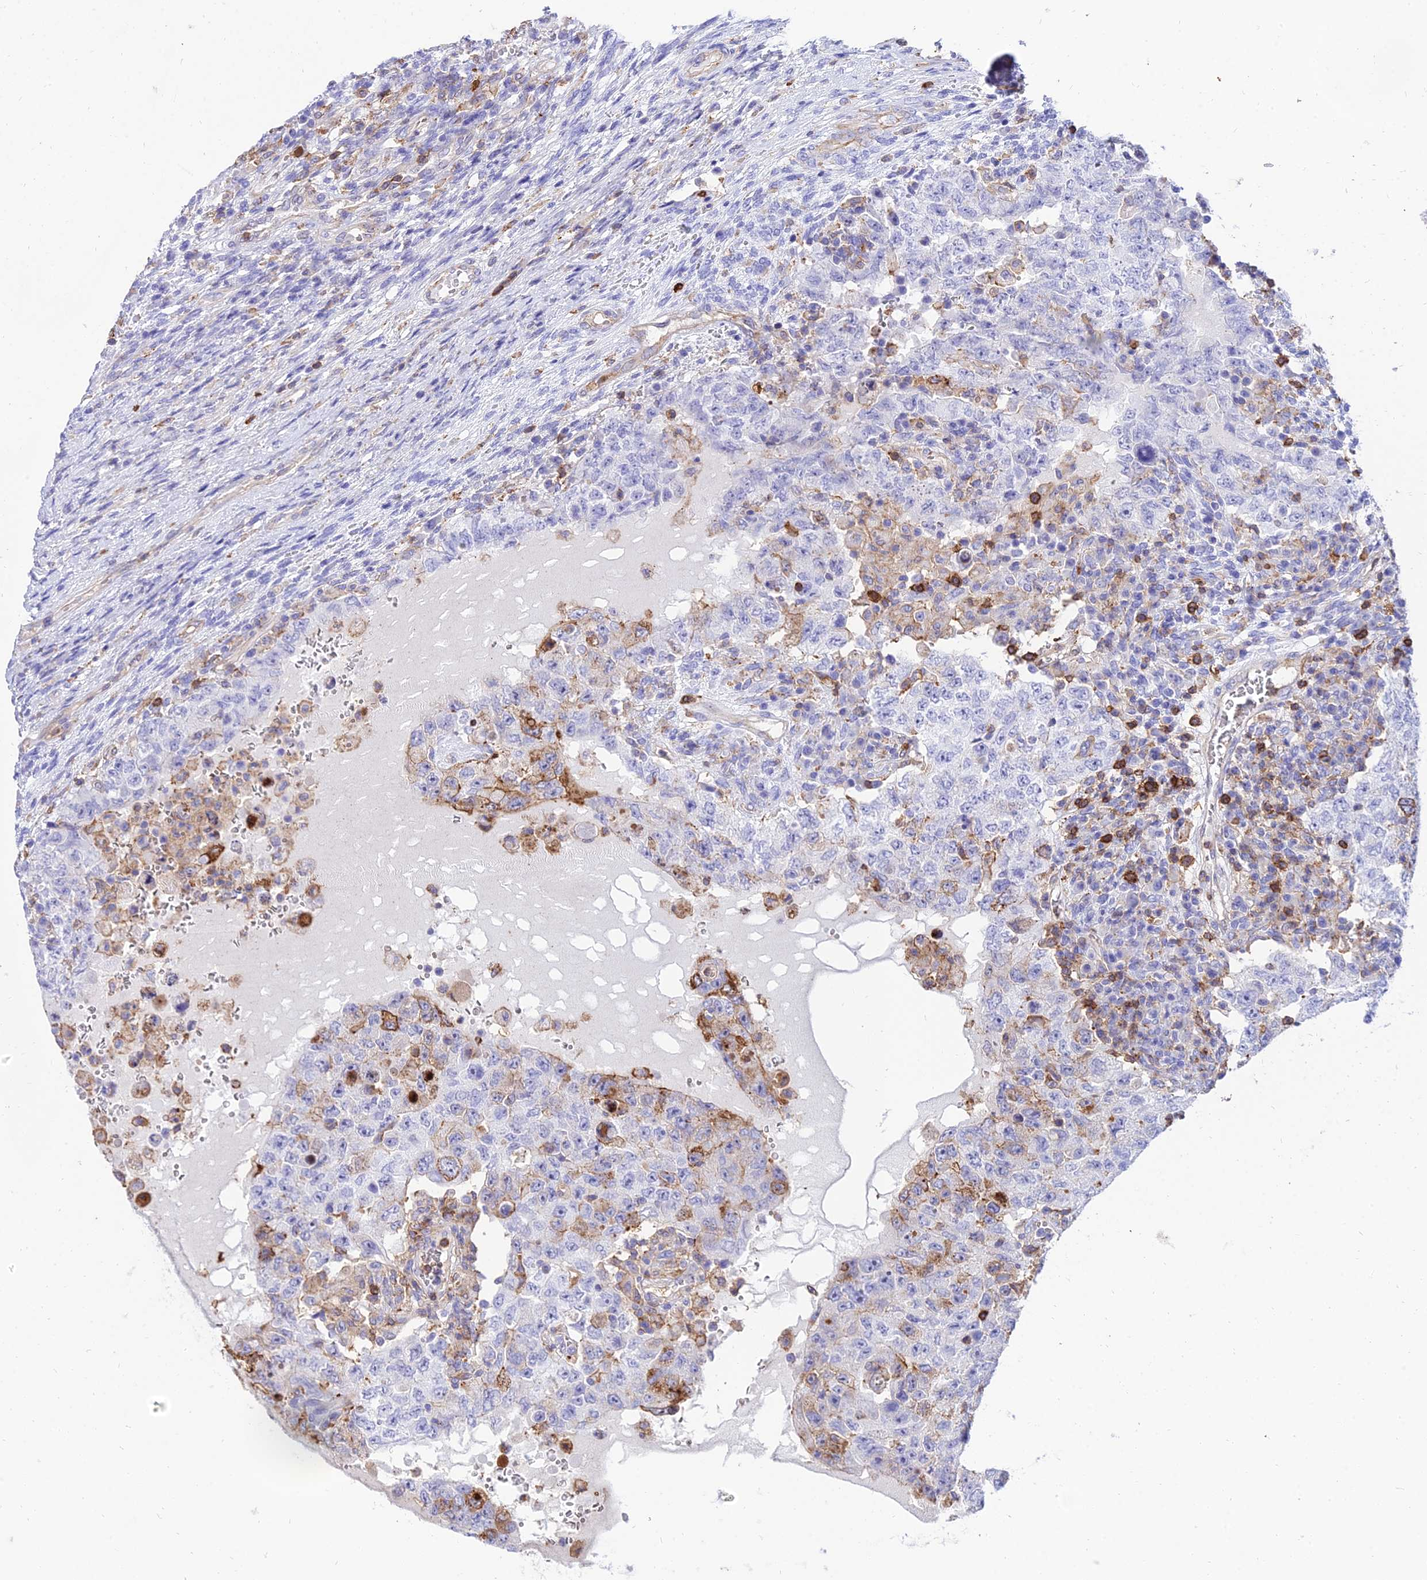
{"staining": {"intensity": "moderate", "quantity": "<25%", "location": "cytoplasmic/membranous"}, "tissue": "testis cancer", "cell_type": "Tumor cells", "image_type": "cancer", "snomed": [{"axis": "morphology", "description": "Carcinoma, Embryonal, NOS"}, {"axis": "topography", "description": "Testis"}], "caption": "Testis embryonal carcinoma tissue reveals moderate cytoplasmic/membranous positivity in about <25% of tumor cells", "gene": "SREK1IP1", "patient": {"sex": "male", "age": 26}}